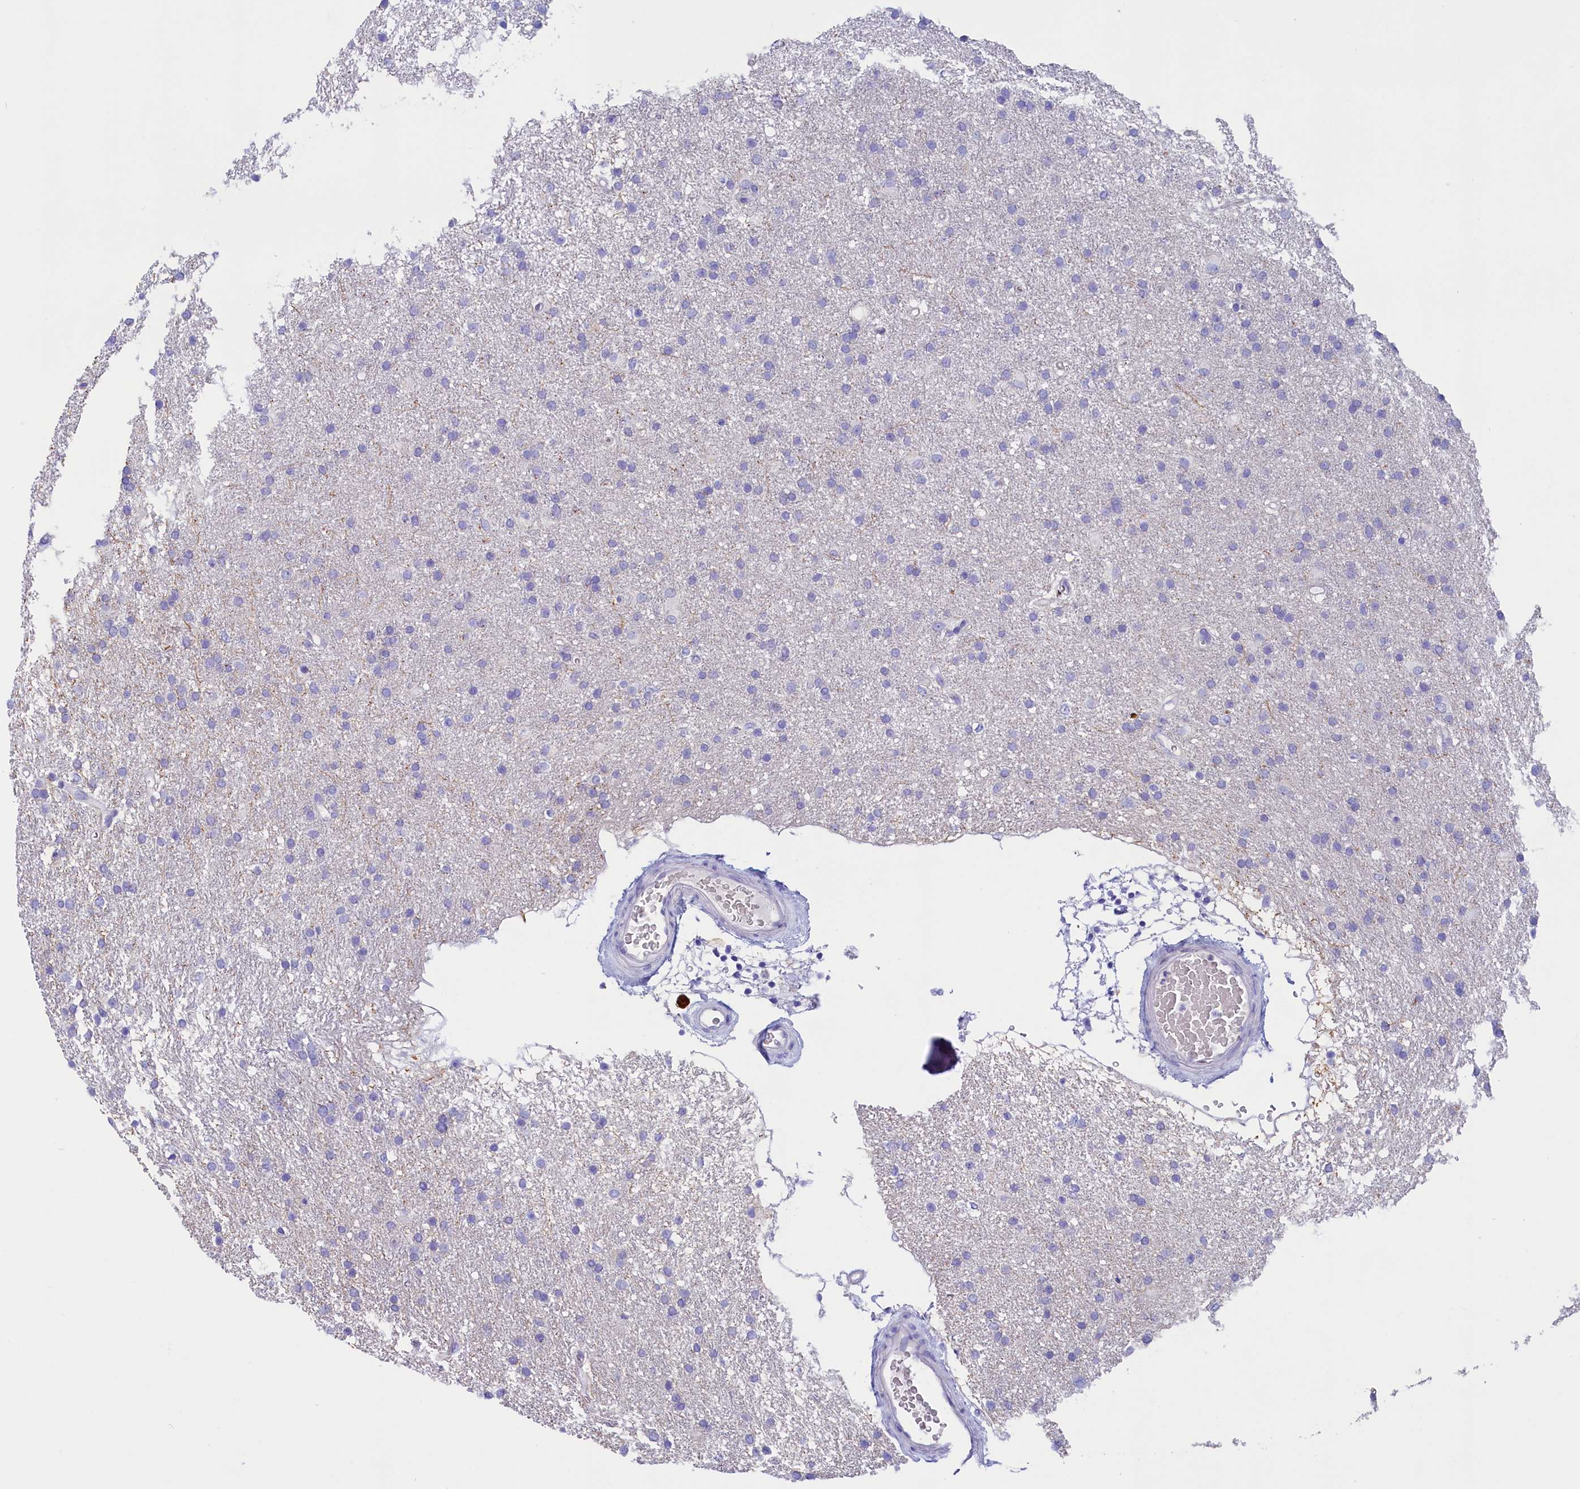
{"staining": {"intensity": "negative", "quantity": "none", "location": "none"}, "tissue": "glioma", "cell_type": "Tumor cells", "image_type": "cancer", "snomed": [{"axis": "morphology", "description": "Glioma, malignant, High grade"}, {"axis": "topography", "description": "Brain"}], "caption": "High power microscopy histopathology image of an IHC image of high-grade glioma (malignant), revealing no significant positivity in tumor cells. (DAB immunohistochemistry with hematoxylin counter stain).", "gene": "SULT2A1", "patient": {"sex": "male", "age": 77}}